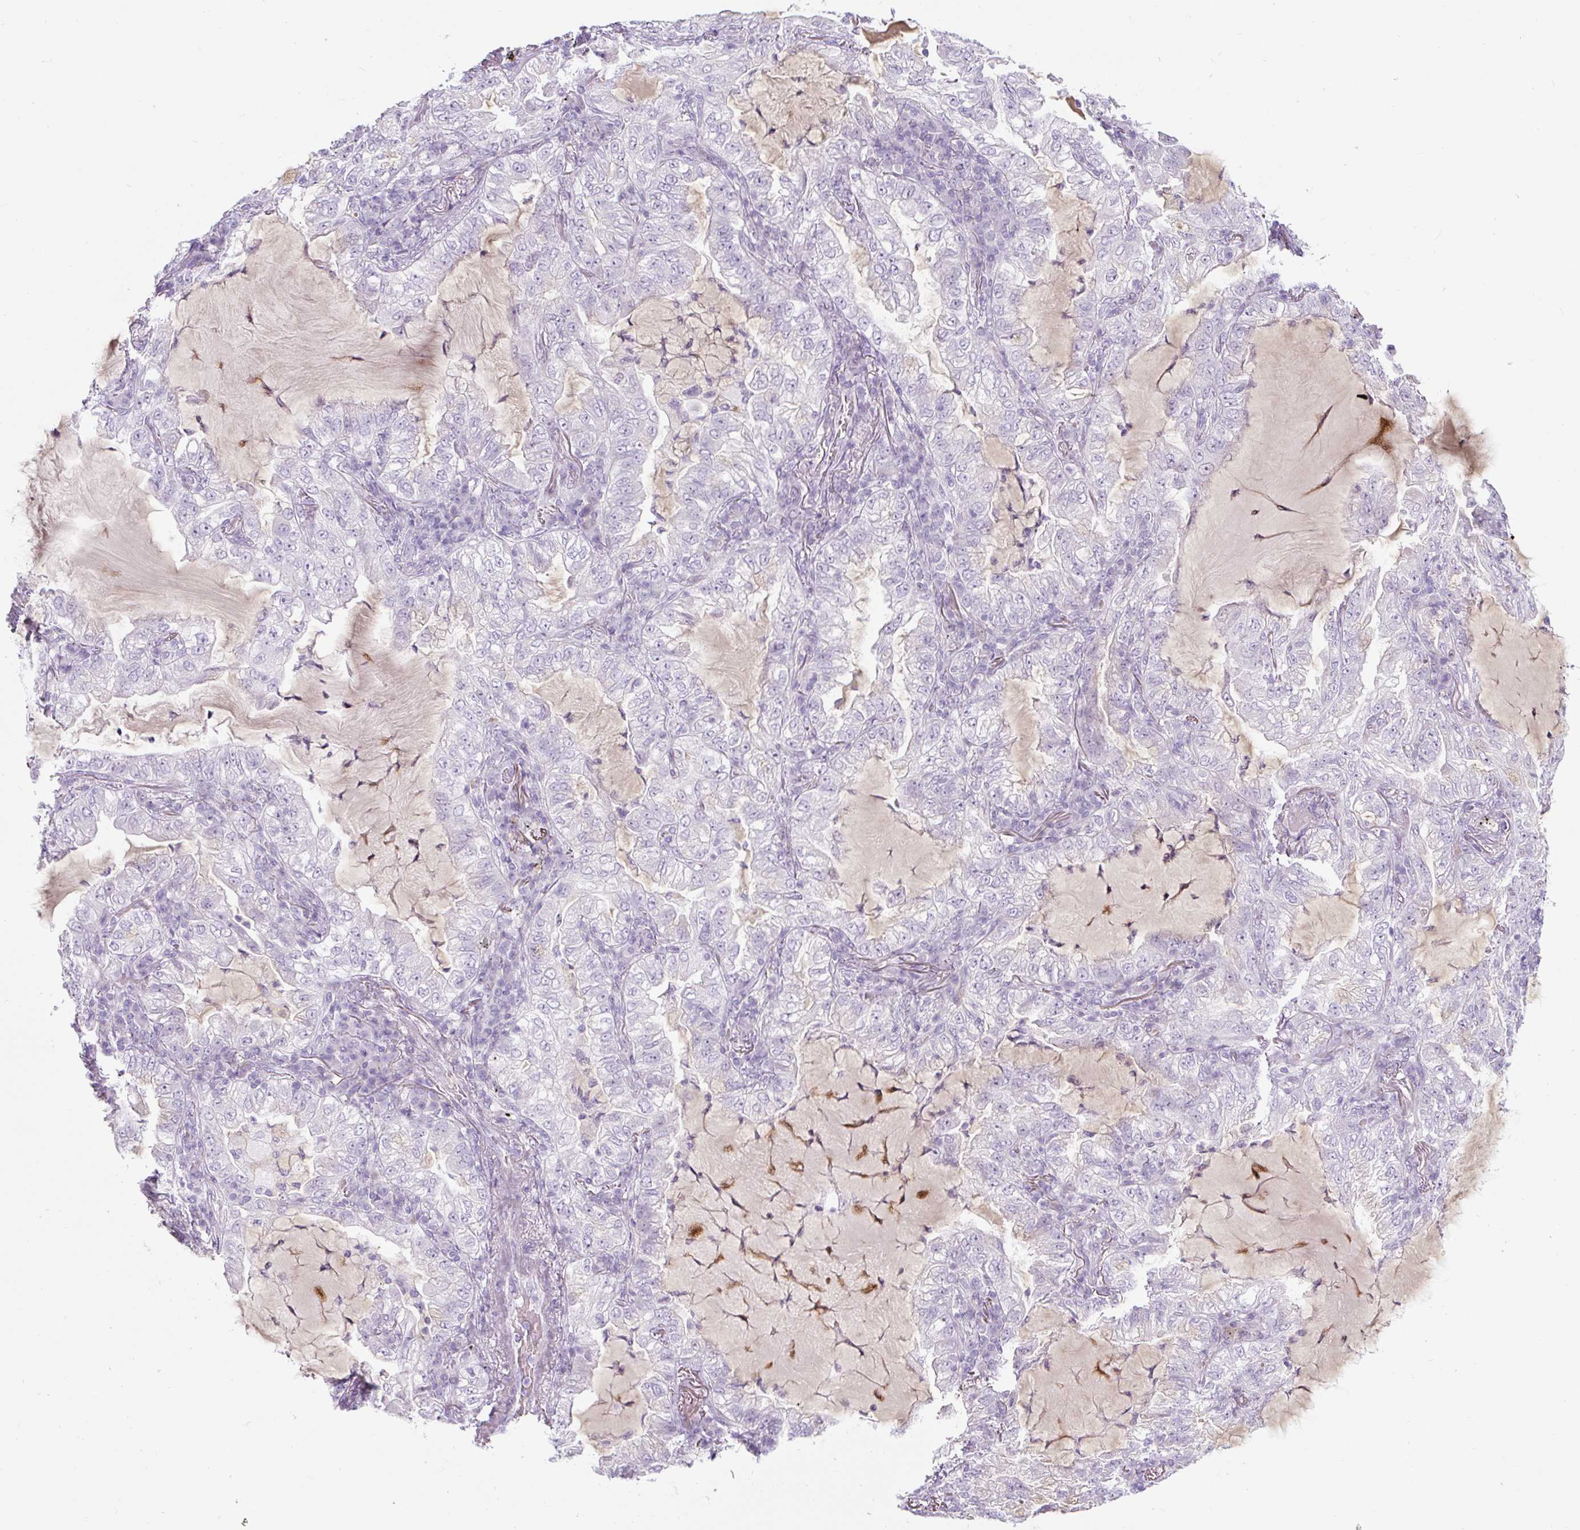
{"staining": {"intensity": "negative", "quantity": "none", "location": "none"}, "tissue": "lung cancer", "cell_type": "Tumor cells", "image_type": "cancer", "snomed": [{"axis": "morphology", "description": "Adenocarcinoma, NOS"}, {"axis": "topography", "description": "Lung"}], "caption": "Tumor cells are negative for brown protein staining in lung cancer (adenocarcinoma).", "gene": "FGFBP3", "patient": {"sex": "female", "age": 73}}